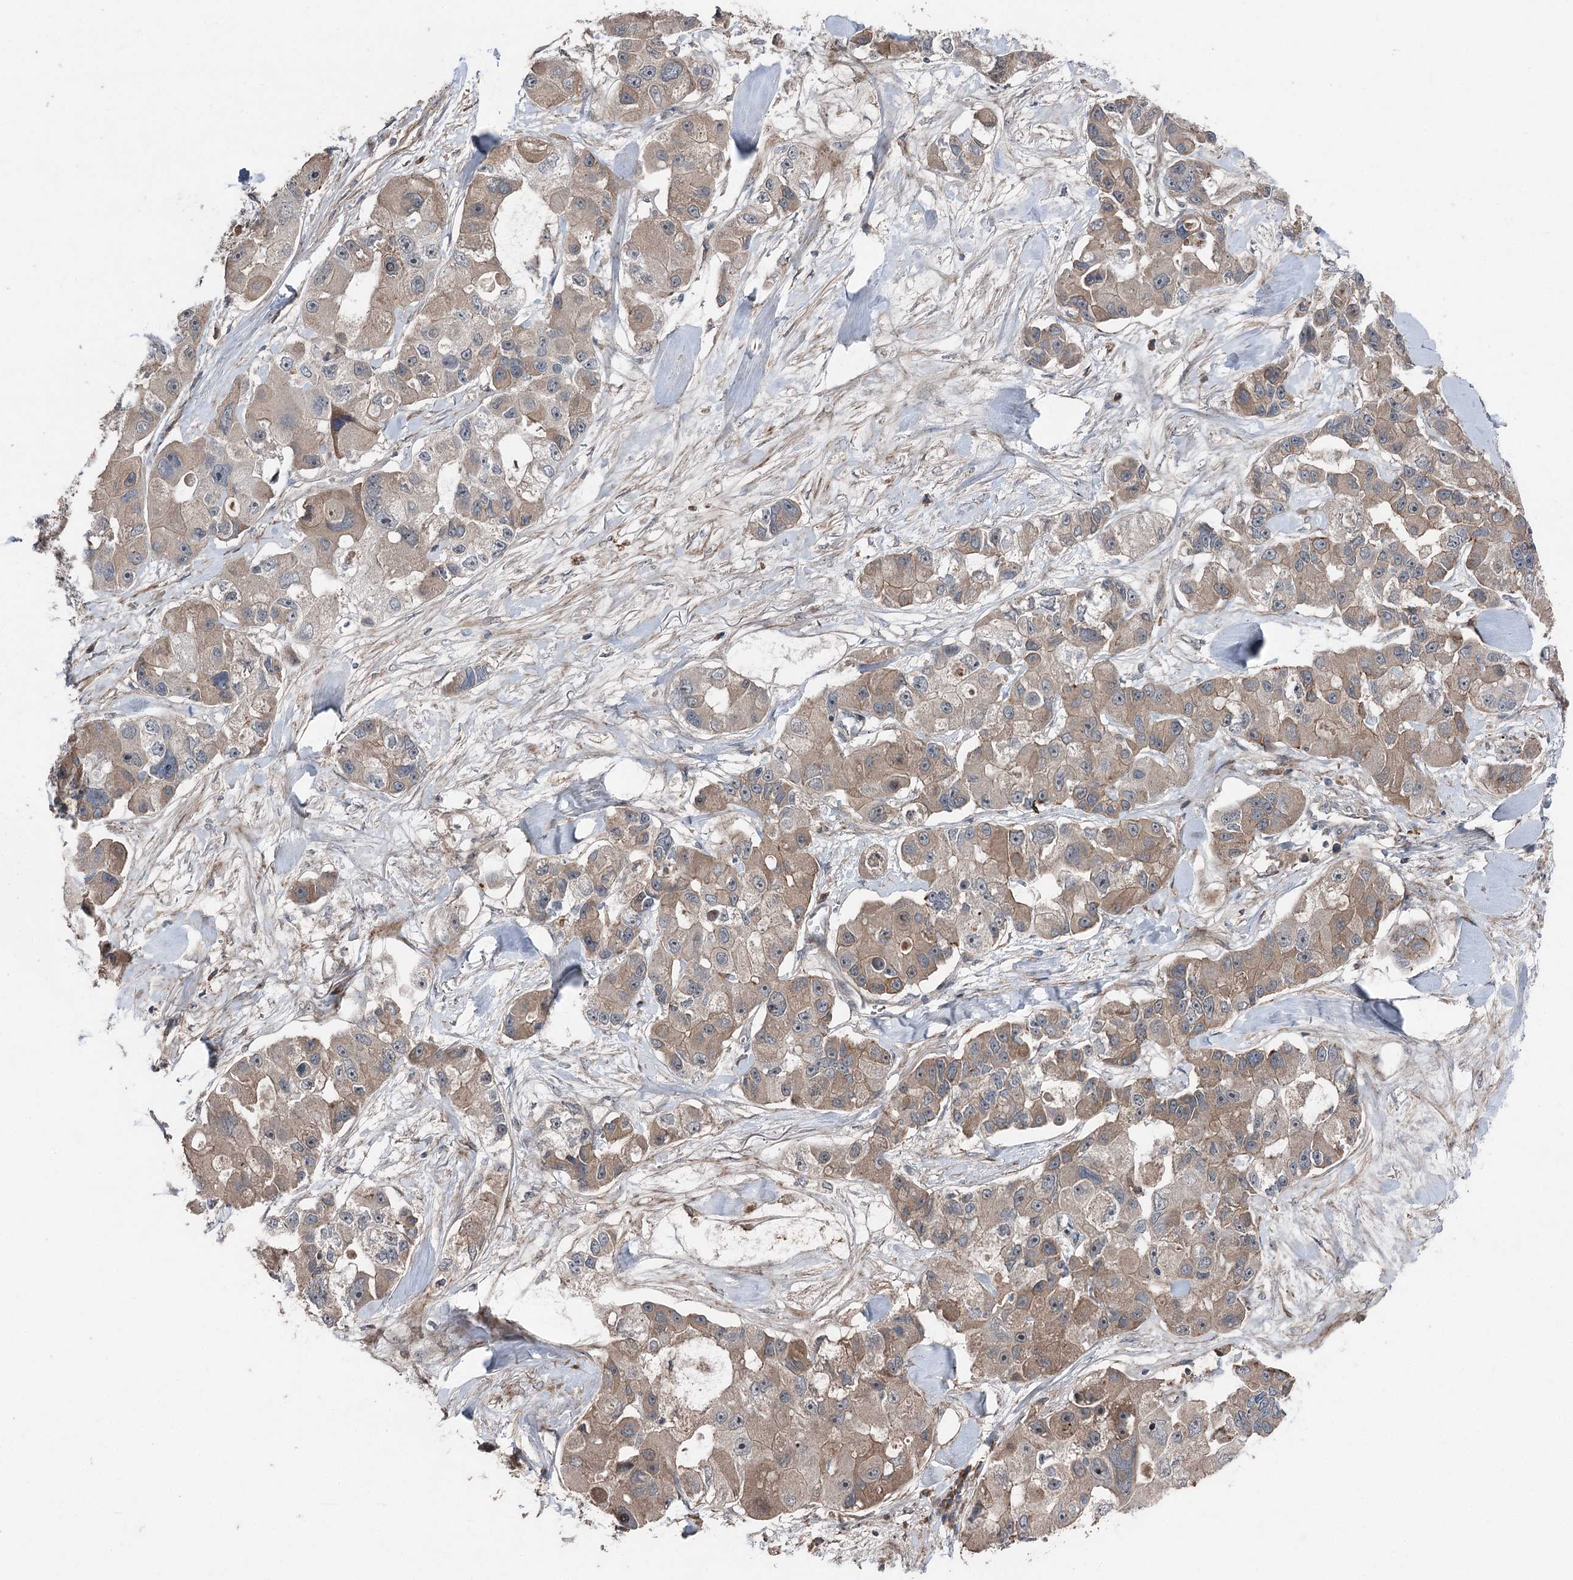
{"staining": {"intensity": "moderate", "quantity": "25%-75%", "location": "cytoplasmic/membranous"}, "tissue": "lung cancer", "cell_type": "Tumor cells", "image_type": "cancer", "snomed": [{"axis": "morphology", "description": "Adenocarcinoma, NOS"}, {"axis": "topography", "description": "Lung"}], "caption": "Lung cancer (adenocarcinoma) stained with a brown dye shows moderate cytoplasmic/membranous positive positivity in approximately 25%-75% of tumor cells.", "gene": "MAPK8IP2", "patient": {"sex": "female", "age": 54}}